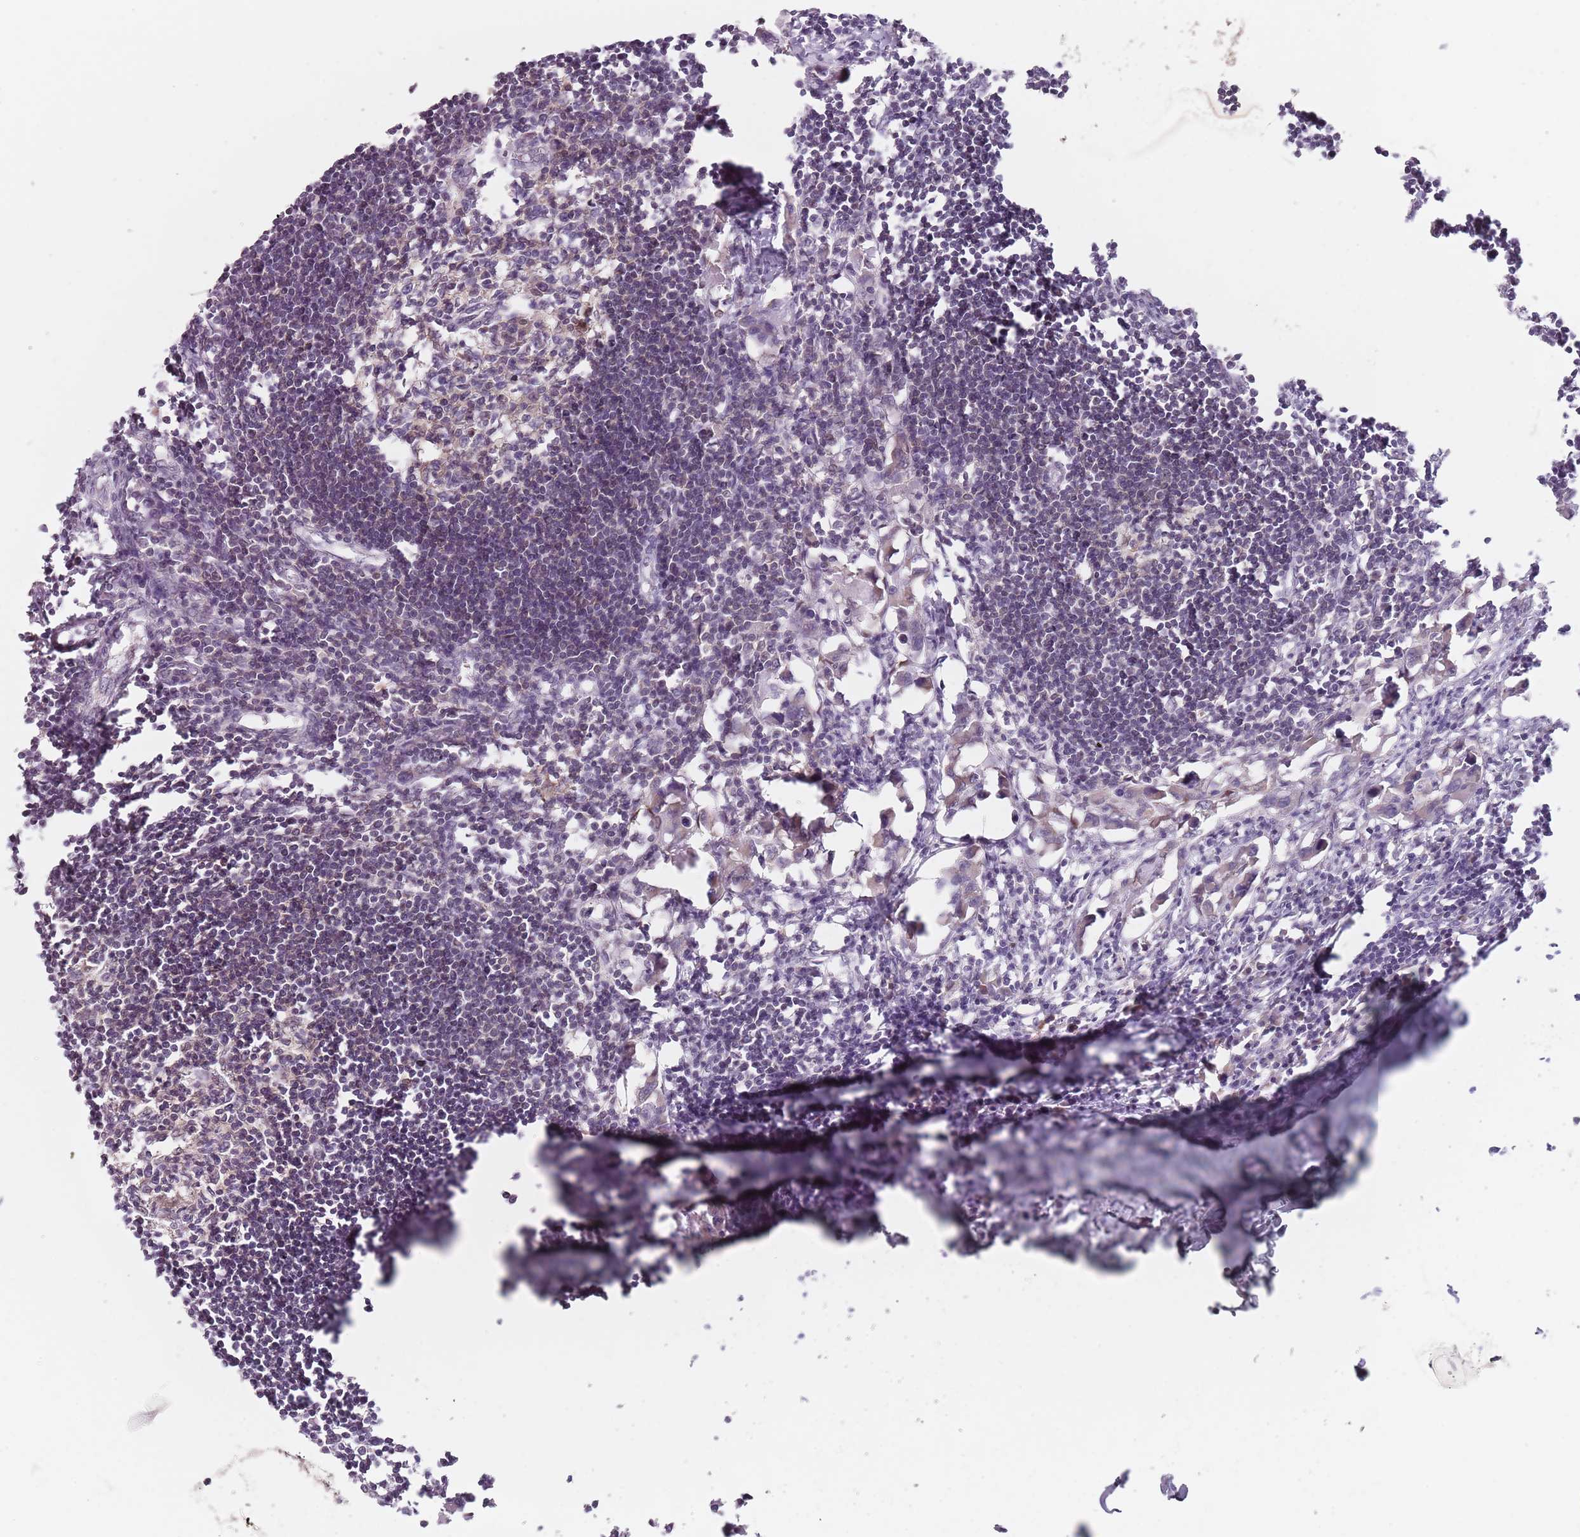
{"staining": {"intensity": "moderate", "quantity": "<25%", "location": "cytoplasmic/membranous,nuclear"}, "tissue": "lymph node", "cell_type": "Germinal center cells", "image_type": "normal", "snomed": [{"axis": "morphology", "description": "Normal tissue, NOS"}, {"axis": "morphology", "description": "Malignant melanoma, Metastatic site"}, {"axis": "topography", "description": "Lymph node"}], "caption": "High-magnification brightfield microscopy of normal lymph node stained with DAB (3,3'-diaminobenzidine) (brown) and counterstained with hematoxylin (blue). germinal center cells exhibit moderate cytoplasmic/membranous,nuclear expression is present in approximately<25% of cells. The staining was performed using DAB (3,3'-diaminobenzidine) to visualize the protein expression in brown, while the nuclei were stained in blue with hematoxylin (Magnification: 20x).", "gene": "NAXE", "patient": {"sex": "male", "age": 41}}